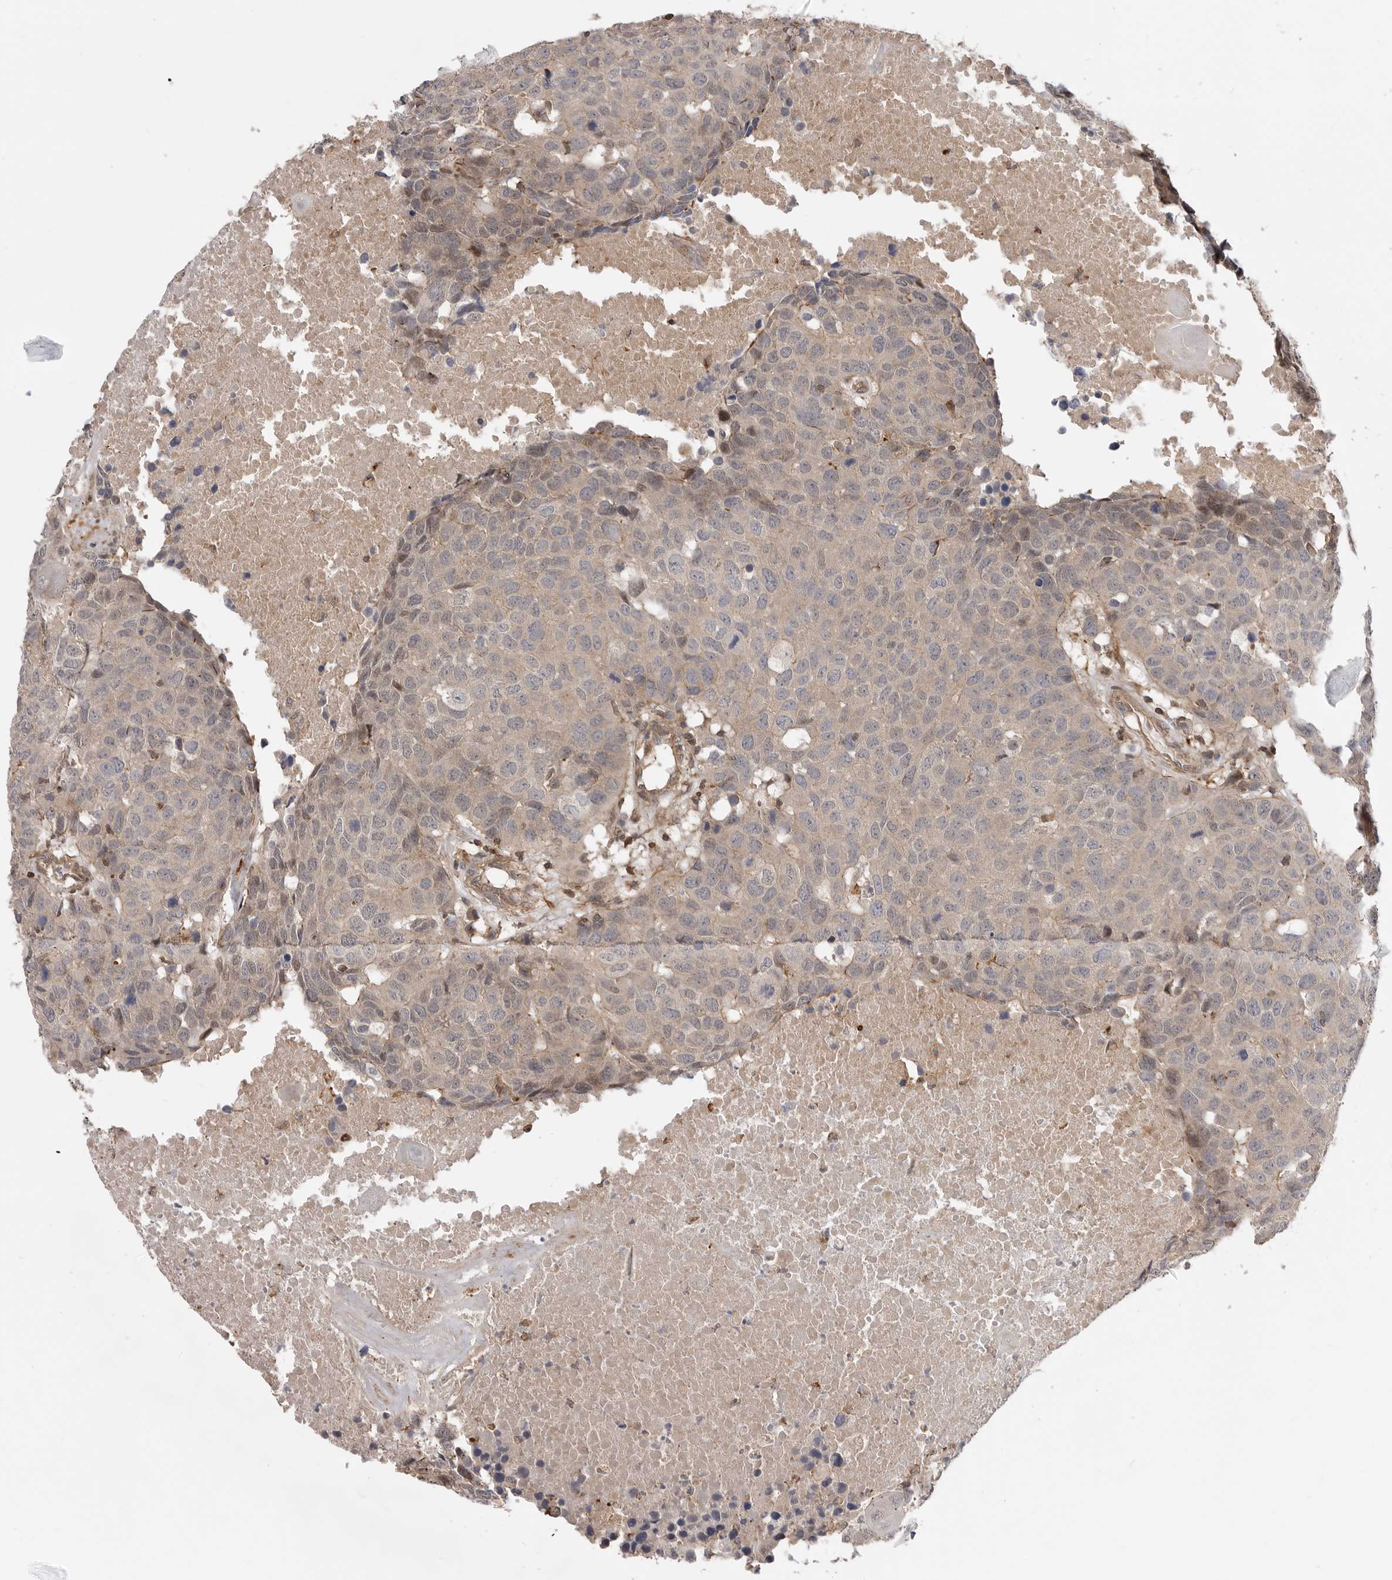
{"staining": {"intensity": "negative", "quantity": "none", "location": "none"}, "tissue": "head and neck cancer", "cell_type": "Tumor cells", "image_type": "cancer", "snomed": [{"axis": "morphology", "description": "Squamous cell carcinoma, NOS"}, {"axis": "topography", "description": "Head-Neck"}], "caption": "Human squamous cell carcinoma (head and neck) stained for a protein using immunohistochemistry displays no staining in tumor cells.", "gene": "TRIM56", "patient": {"sex": "male", "age": 66}}